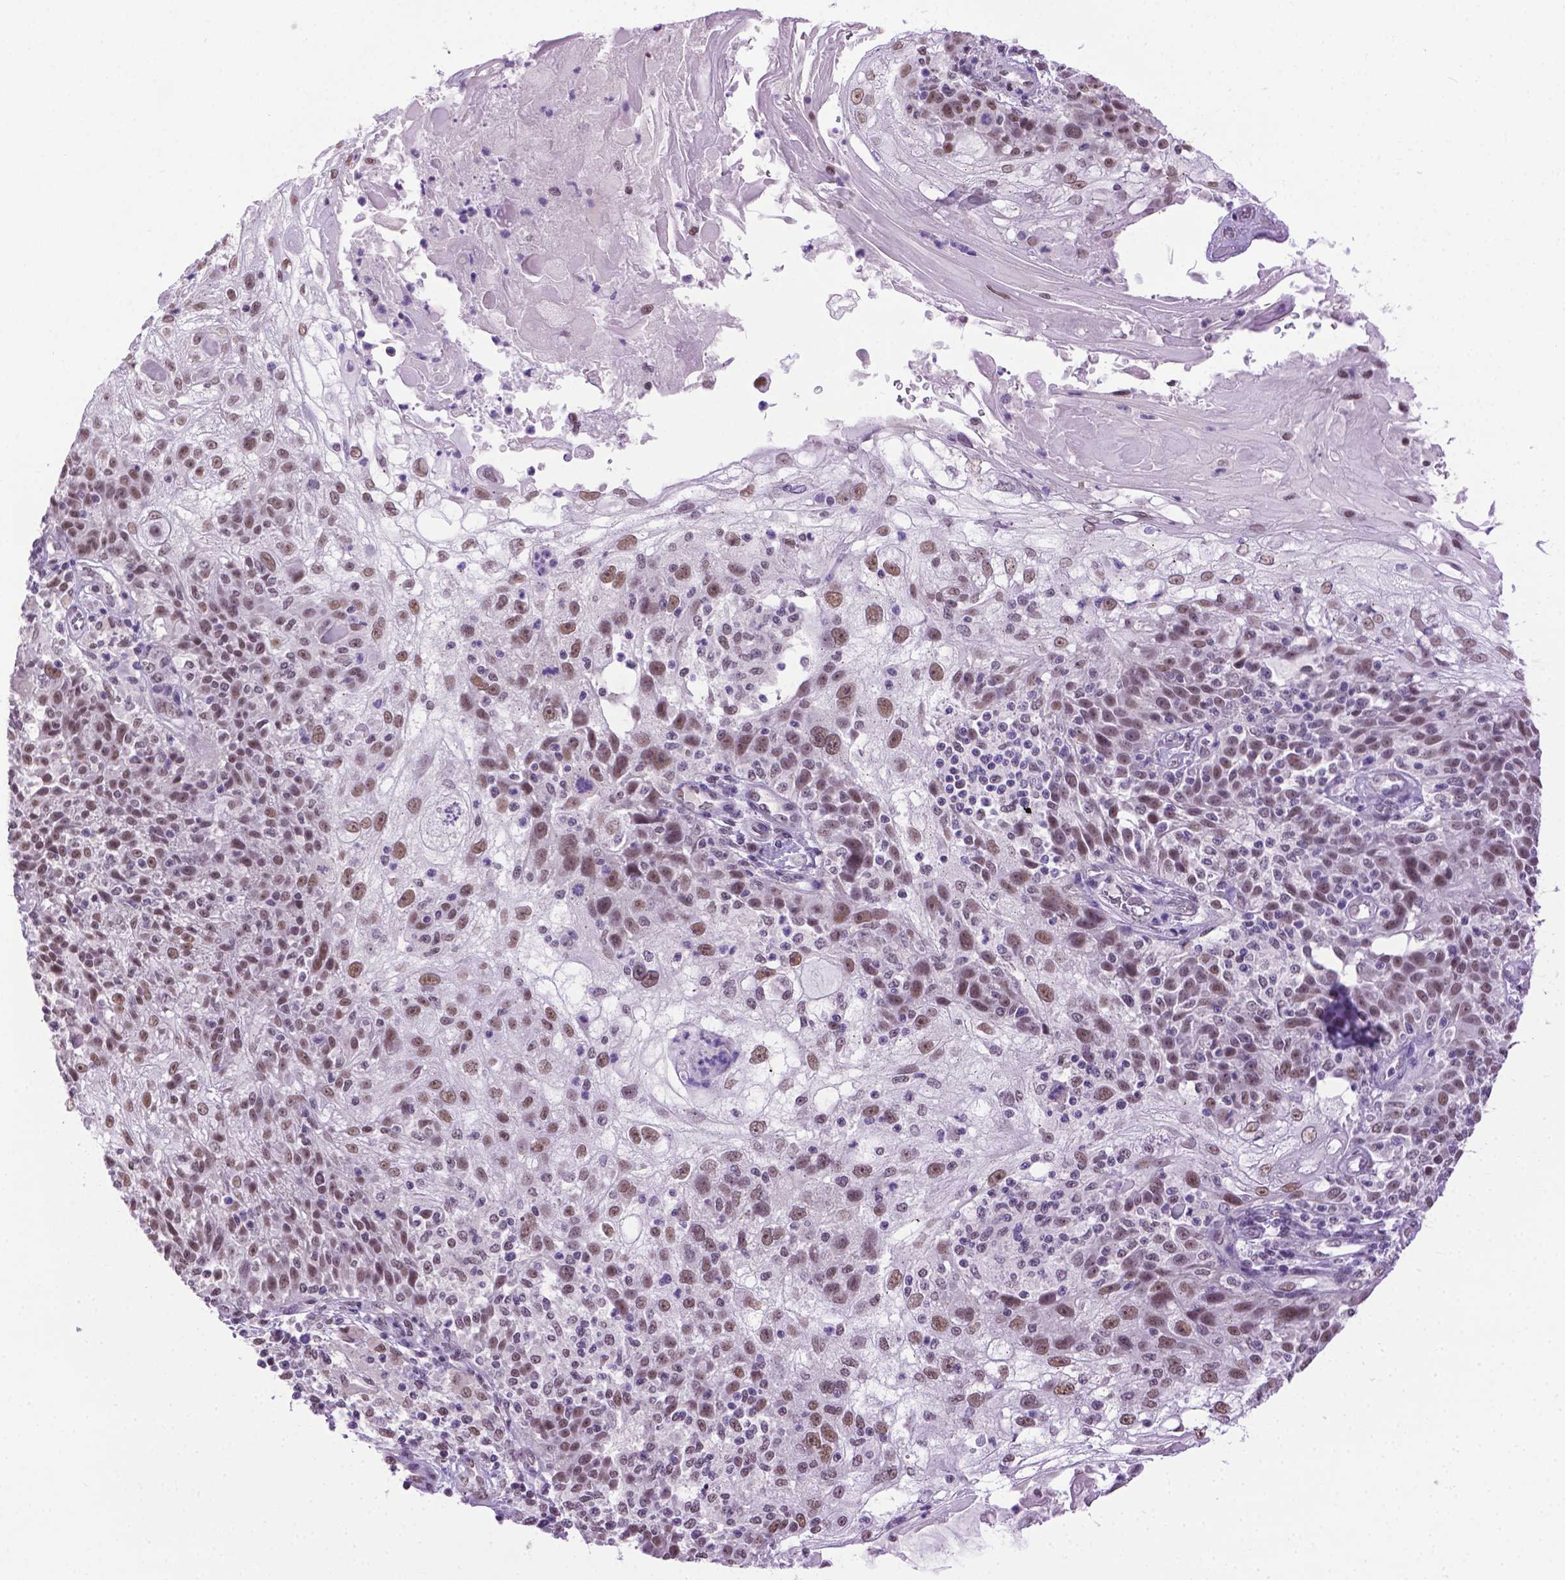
{"staining": {"intensity": "moderate", "quantity": ">75%", "location": "nuclear"}, "tissue": "skin cancer", "cell_type": "Tumor cells", "image_type": "cancer", "snomed": [{"axis": "morphology", "description": "Normal tissue, NOS"}, {"axis": "morphology", "description": "Squamous cell carcinoma, NOS"}, {"axis": "topography", "description": "Skin"}], "caption": "Skin cancer stained with DAB IHC displays medium levels of moderate nuclear staining in about >75% of tumor cells. Using DAB (3,3'-diaminobenzidine) (brown) and hematoxylin (blue) stains, captured at high magnification using brightfield microscopy.", "gene": "ABI2", "patient": {"sex": "female", "age": 83}}